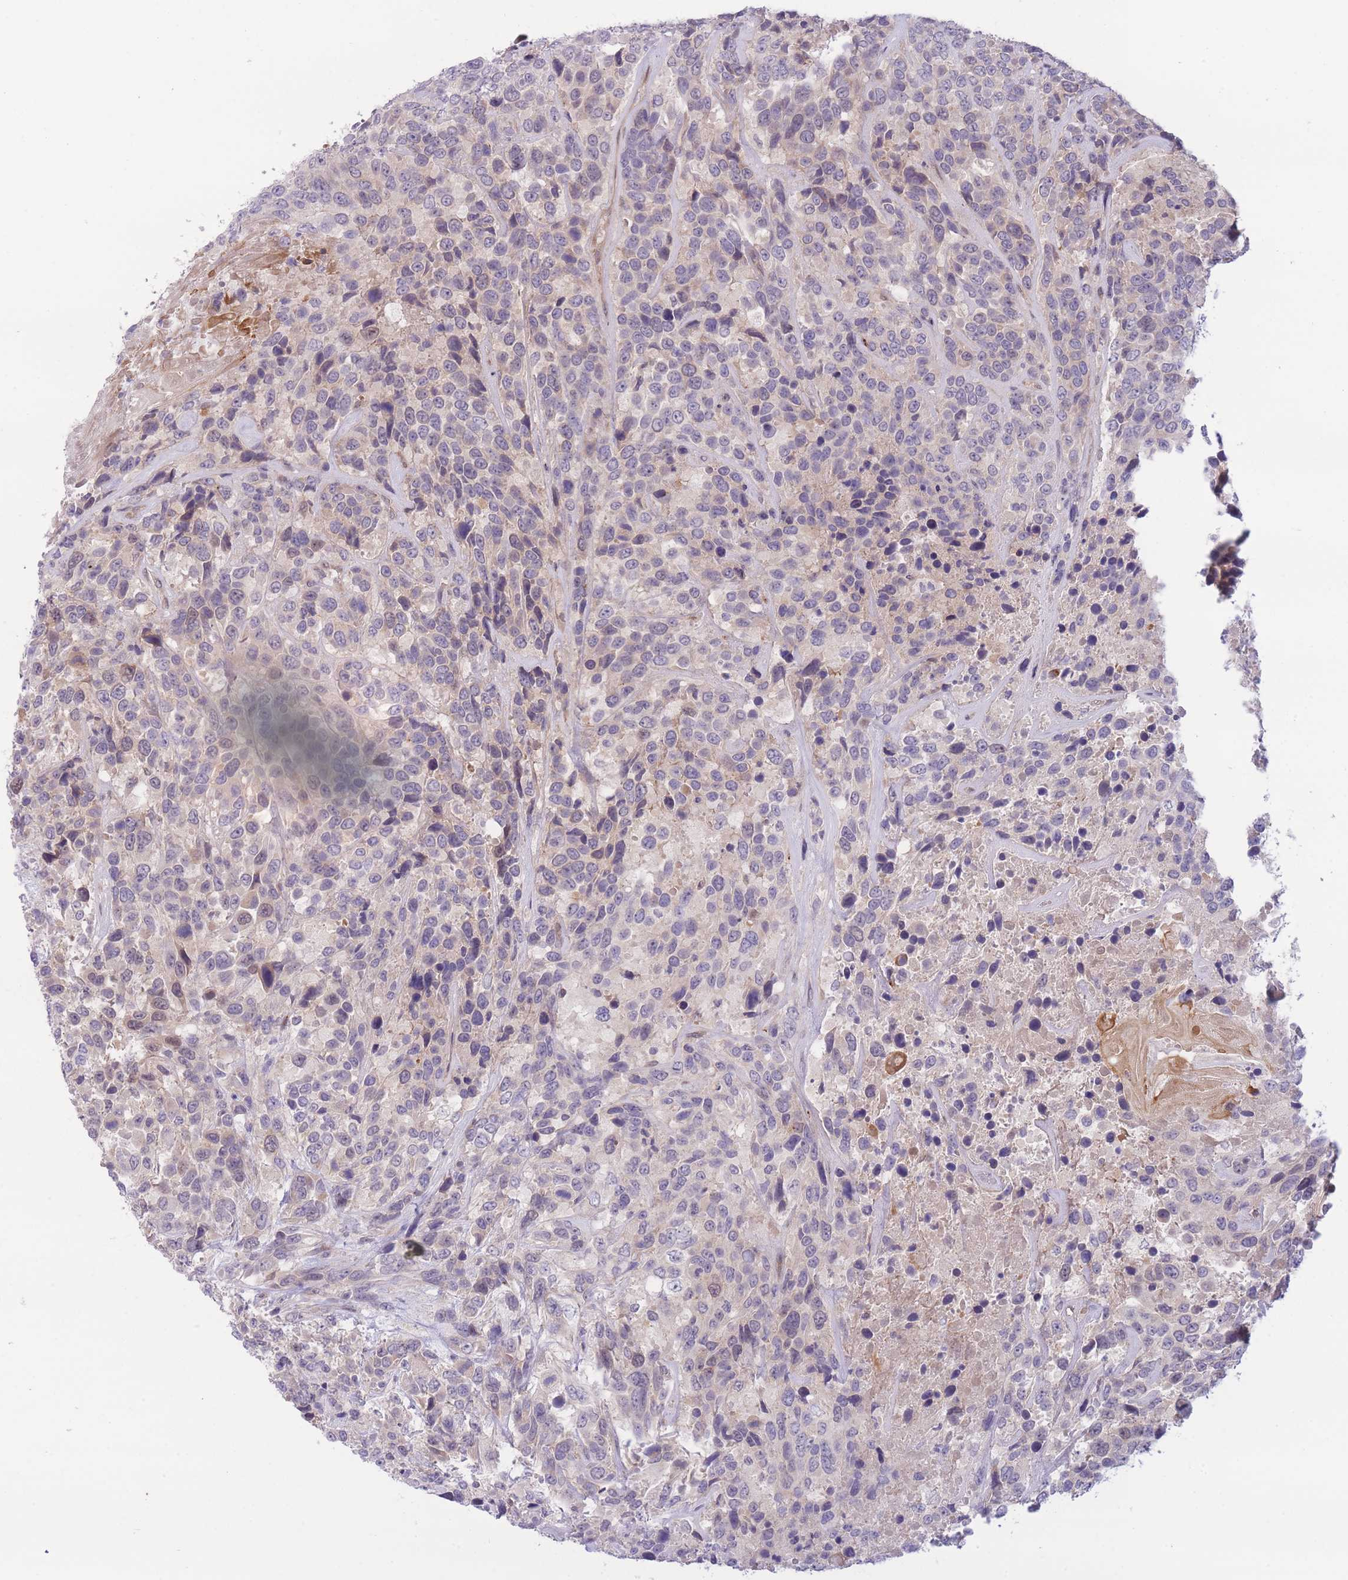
{"staining": {"intensity": "negative", "quantity": "none", "location": "none"}, "tissue": "urothelial cancer", "cell_type": "Tumor cells", "image_type": "cancer", "snomed": [{"axis": "morphology", "description": "Urothelial carcinoma, High grade"}, {"axis": "topography", "description": "Urinary bladder"}], "caption": "High-grade urothelial carcinoma was stained to show a protein in brown. There is no significant positivity in tumor cells.", "gene": "CDC25B", "patient": {"sex": "female", "age": 70}}